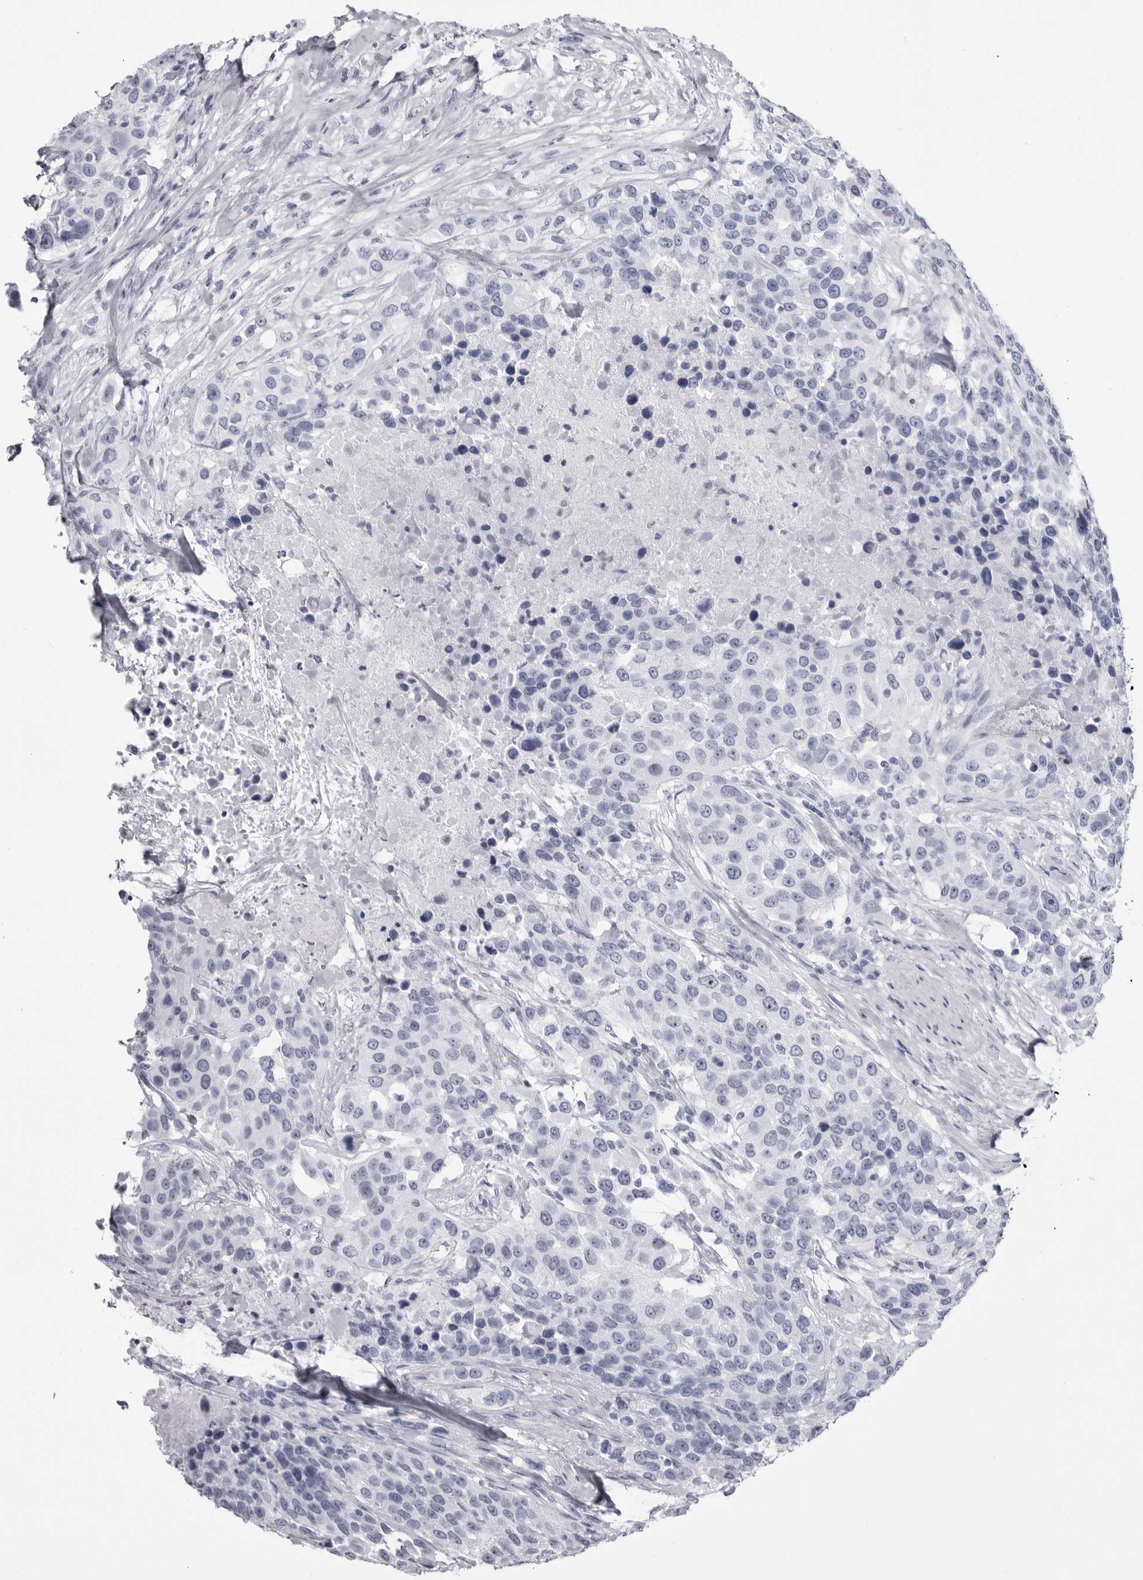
{"staining": {"intensity": "negative", "quantity": "none", "location": "none"}, "tissue": "urothelial cancer", "cell_type": "Tumor cells", "image_type": "cancer", "snomed": [{"axis": "morphology", "description": "Urothelial carcinoma, High grade"}, {"axis": "topography", "description": "Urinary bladder"}], "caption": "Immunohistochemical staining of human urothelial cancer exhibits no significant positivity in tumor cells.", "gene": "STAP2", "patient": {"sex": "female", "age": 80}}